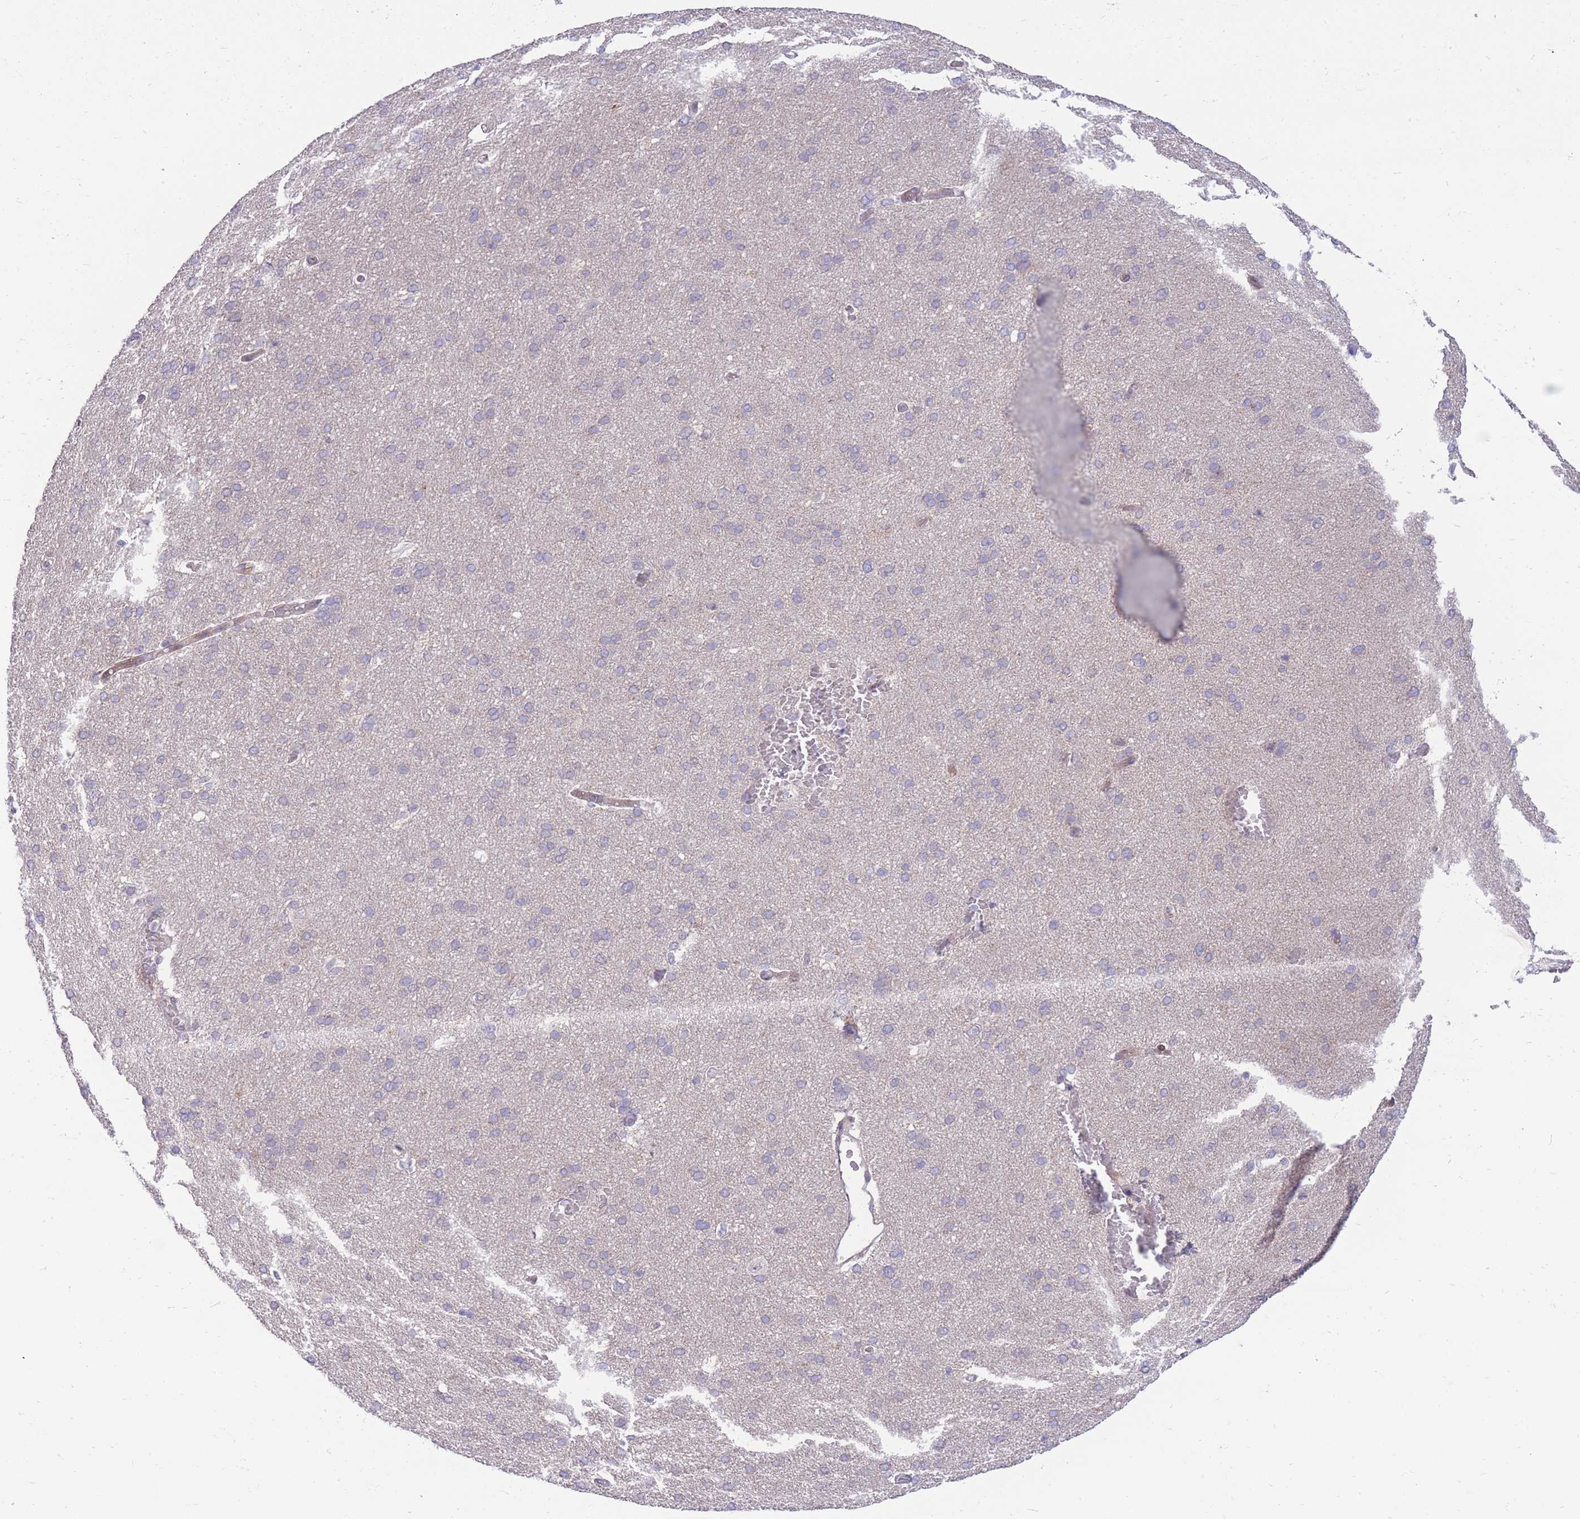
{"staining": {"intensity": "negative", "quantity": "none", "location": "none"}, "tissue": "cerebral cortex", "cell_type": "Endothelial cells", "image_type": "normal", "snomed": [{"axis": "morphology", "description": "Normal tissue, NOS"}, {"axis": "topography", "description": "Cerebral cortex"}], "caption": "The IHC image has no significant staining in endothelial cells of cerebral cortex. Brightfield microscopy of IHC stained with DAB (brown) and hematoxylin (blue), captured at high magnification.", "gene": "RIC8A", "patient": {"sex": "male", "age": 62}}